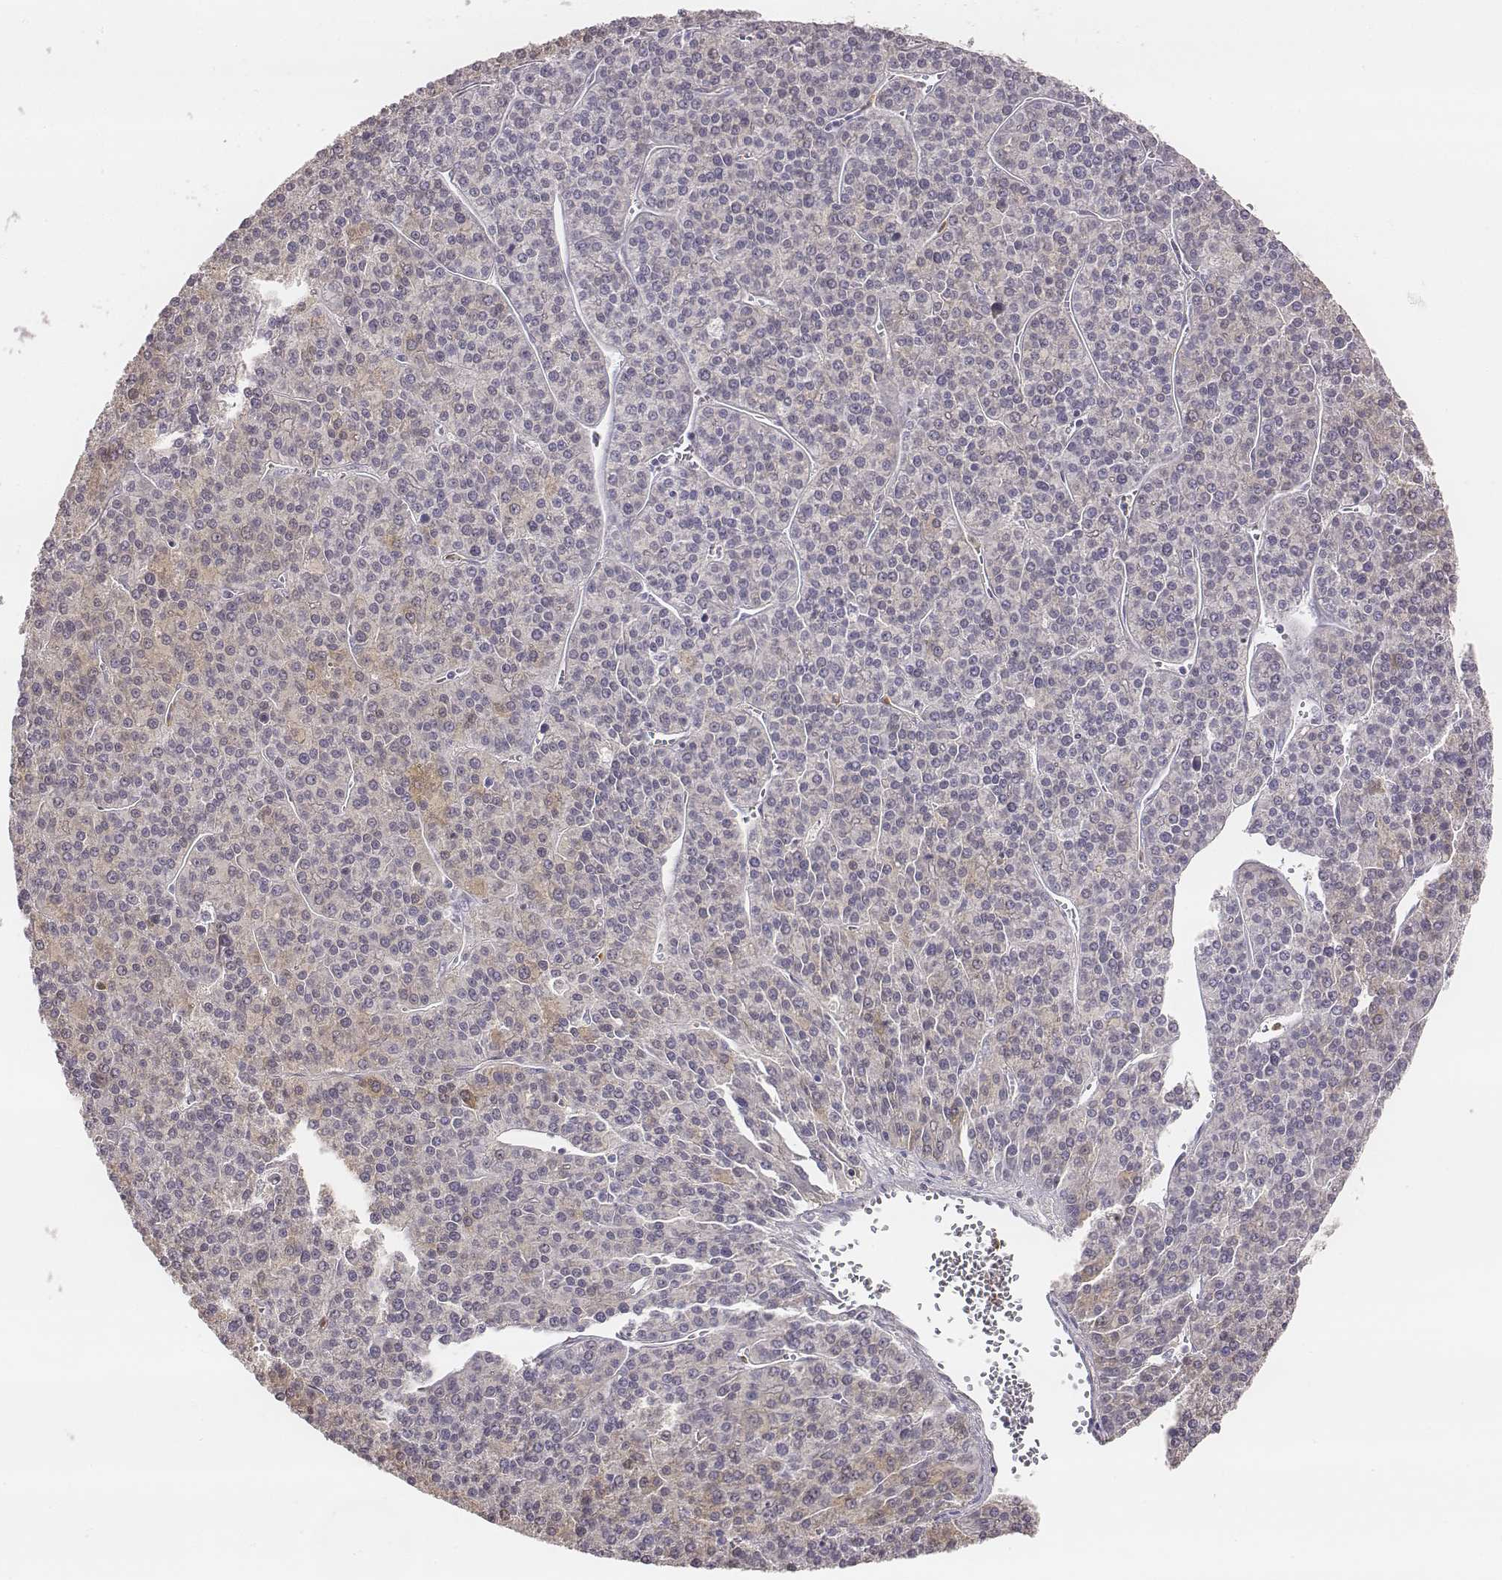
{"staining": {"intensity": "negative", "quantity": "none", "location": "none"}, "tissue": "liver cancer", "cell_type": "Tumor cells", "image_type": "cancer", "snomed": [{"axis": "morphology", "description": "Carcinoma, Hepatocellular, NOS"}, {"axis": "topography", "description": "Liver"}], "caption": "Tumor cells are negative for protein expression in human liver cancer (hepatocellular carcinoma).", "gene": "KCNJ12", "patient": {"sex": "female", "age": 58}}